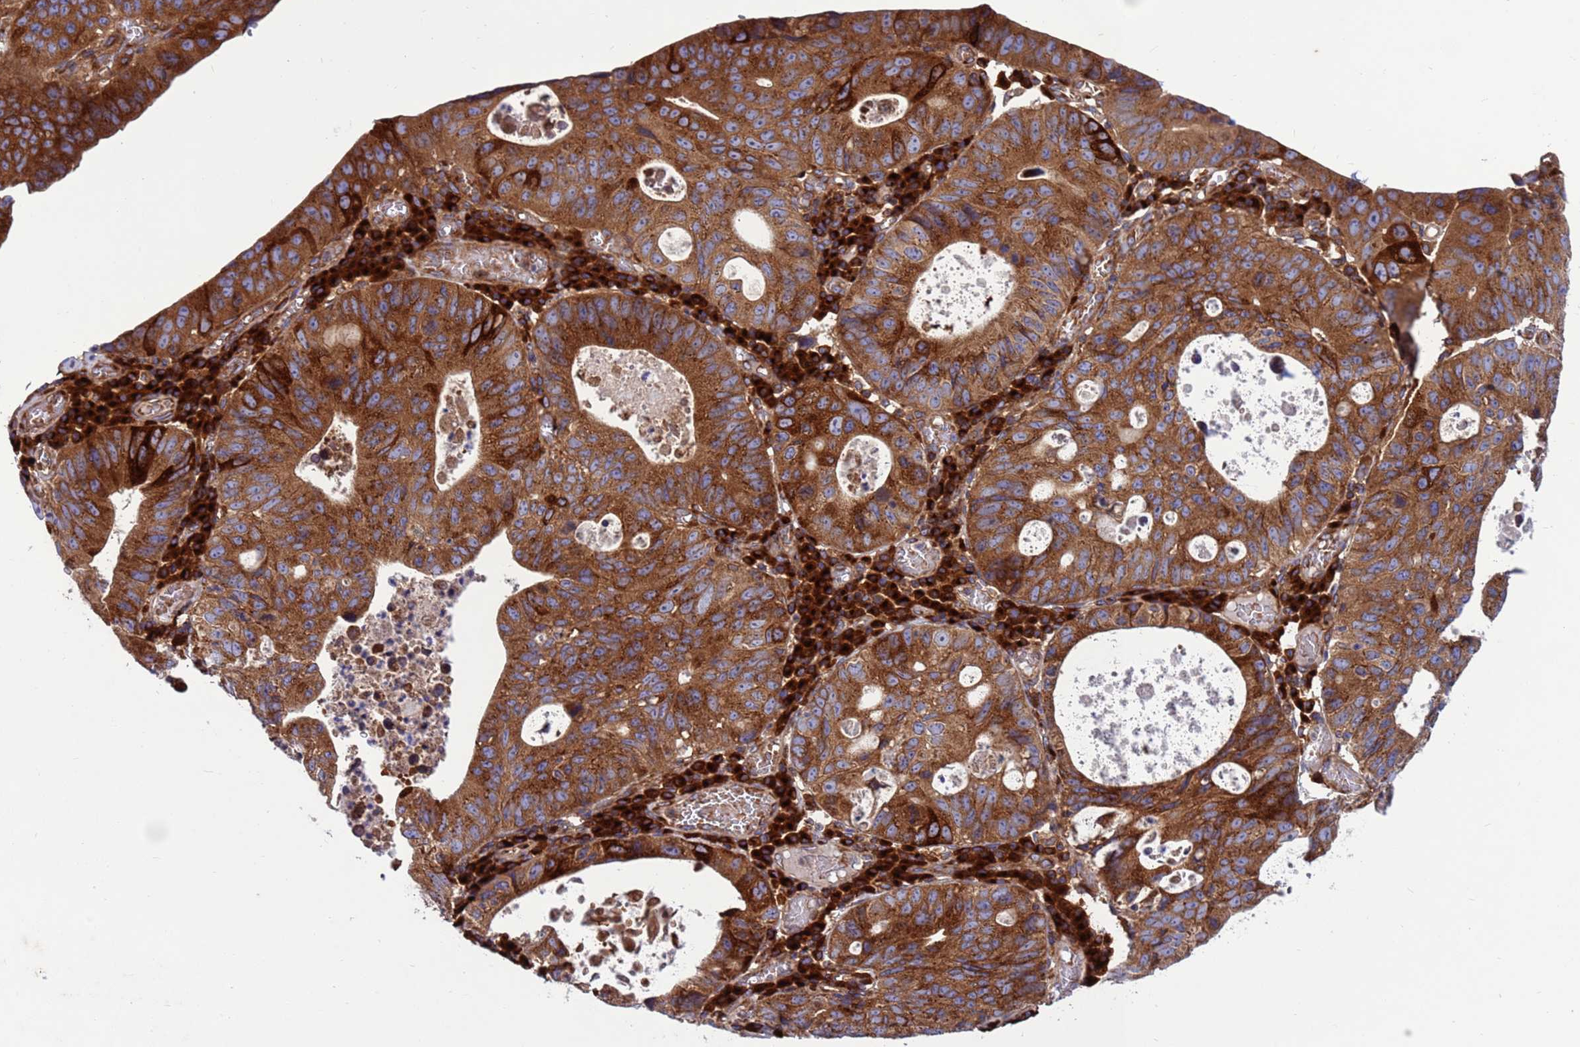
{"staining": {"intensity": "strong", "quantity": ">75%", "location": "cytoplasmic/membranous"}, "tissue": "stomach cancer", "cell_type": "Tumor cells", "image_type": "cancer", "snomed": [{"axis": "morphology", "description": "Adenocarcinoma, NOS"}, {"axis": "topography", "description": "Stomach"}], "caption": "The photomicrograph demonstrates a brown stain indicating the presence of a protein in the cytoplasmic/membranous of tumor cells in stomach cancer (adenocarcinoma). The staining was performed using DAB (3,3'-diaminobenzidine) to visualize the protein expression in brown, while the nuclei were stained in blue with hematoxylin (Magnification: 20x).", "gene": "ZC3HAV1", "patient": {"sex": "male", "age": 59}}